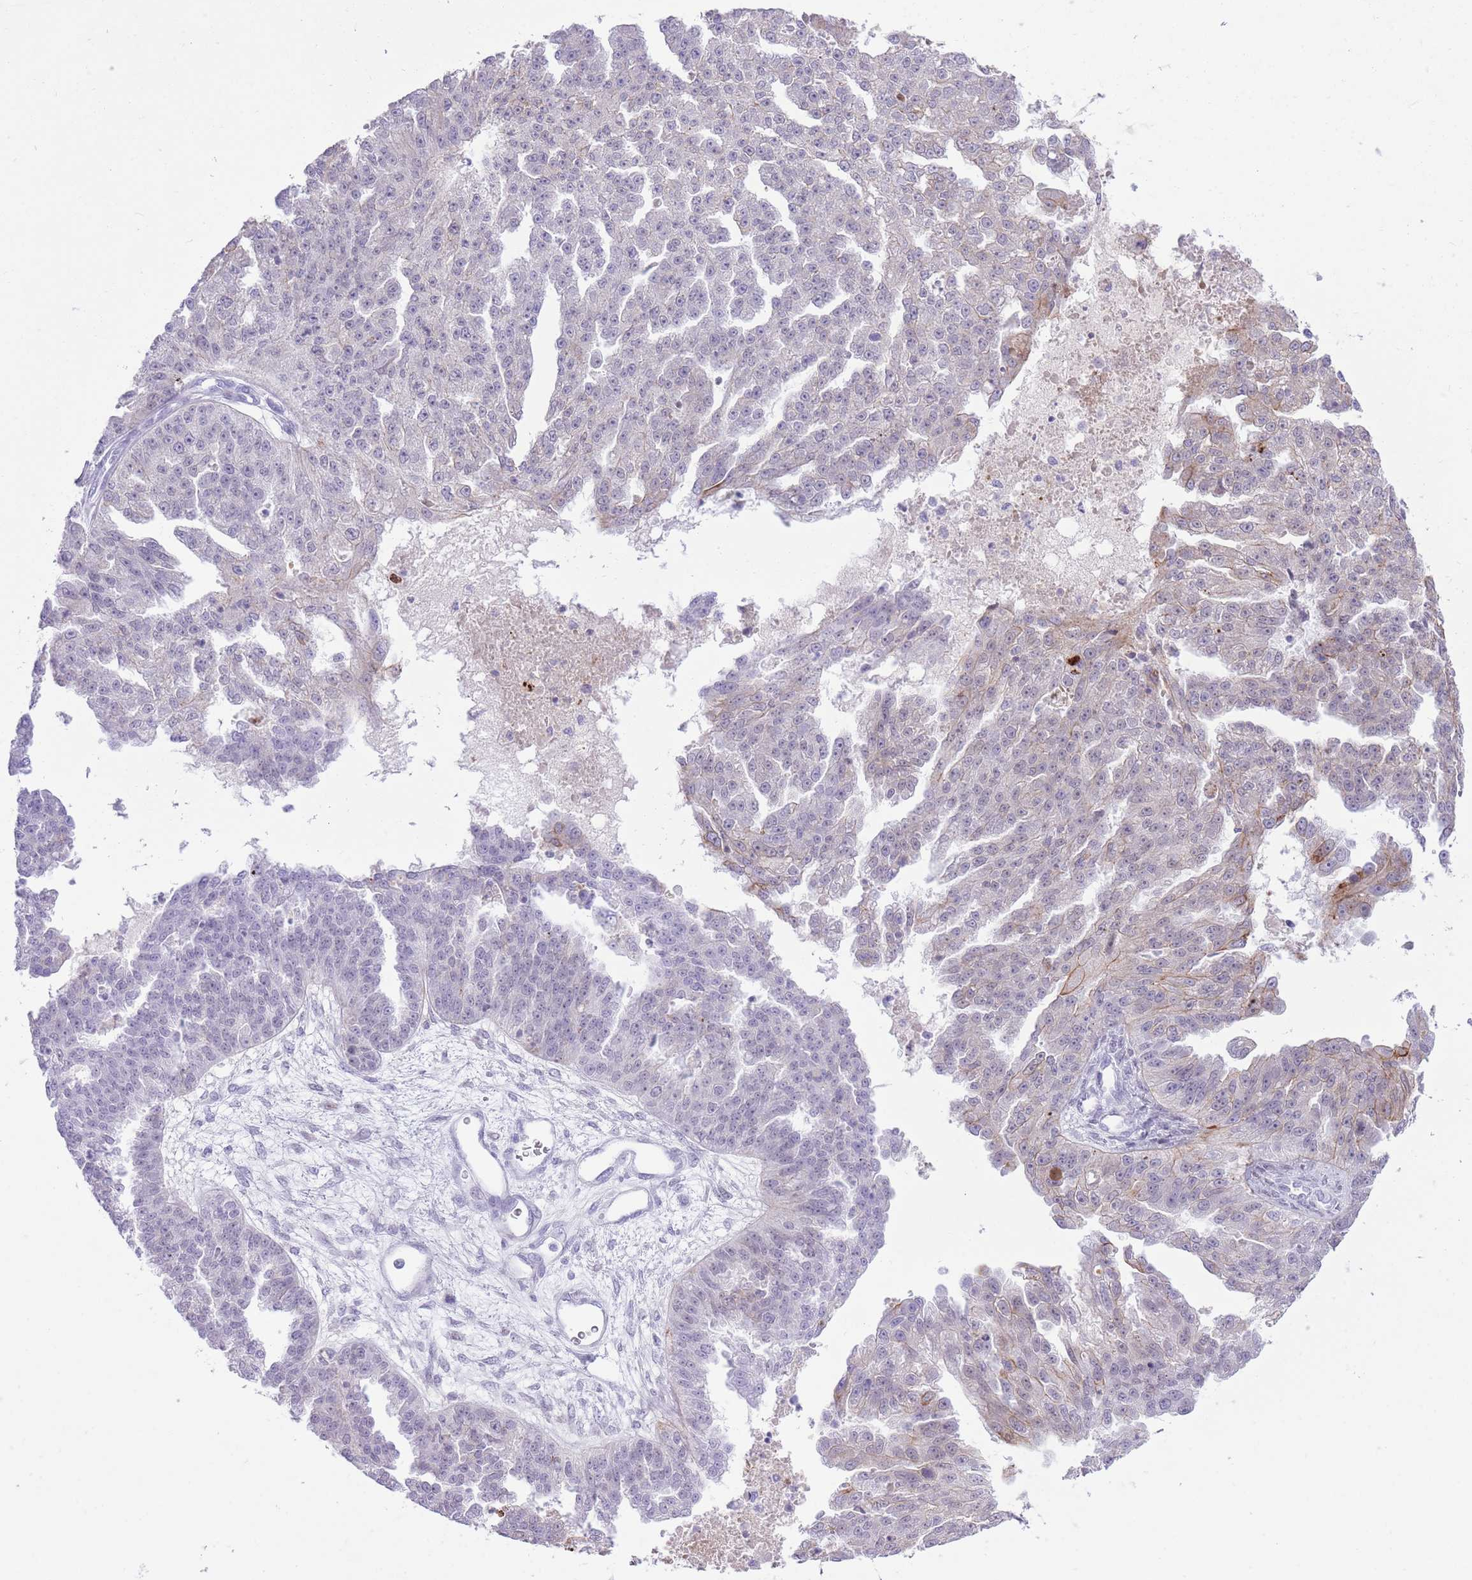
{"staining": {"intensity": "weak", "quantity": "<25%", "location": "cytoplasmic/membranous"}, "tissue": "ovarian cancer", "cell_type": "Tumor cells", "image_type": "cancer", "snomed": [{"axis": "morphology", "description": "Cystadenocarcinoma, serous, NOS"}, {"axis": "topography", "description": "Ovary"}], "caption": "High power microscopy photomicrograph of an IHC histopathology image of ovarian cancer, revealing no significant positivity in tumor cells.", "gene": "MEIS3", "patient": {"sex": "female", "age": 58}}